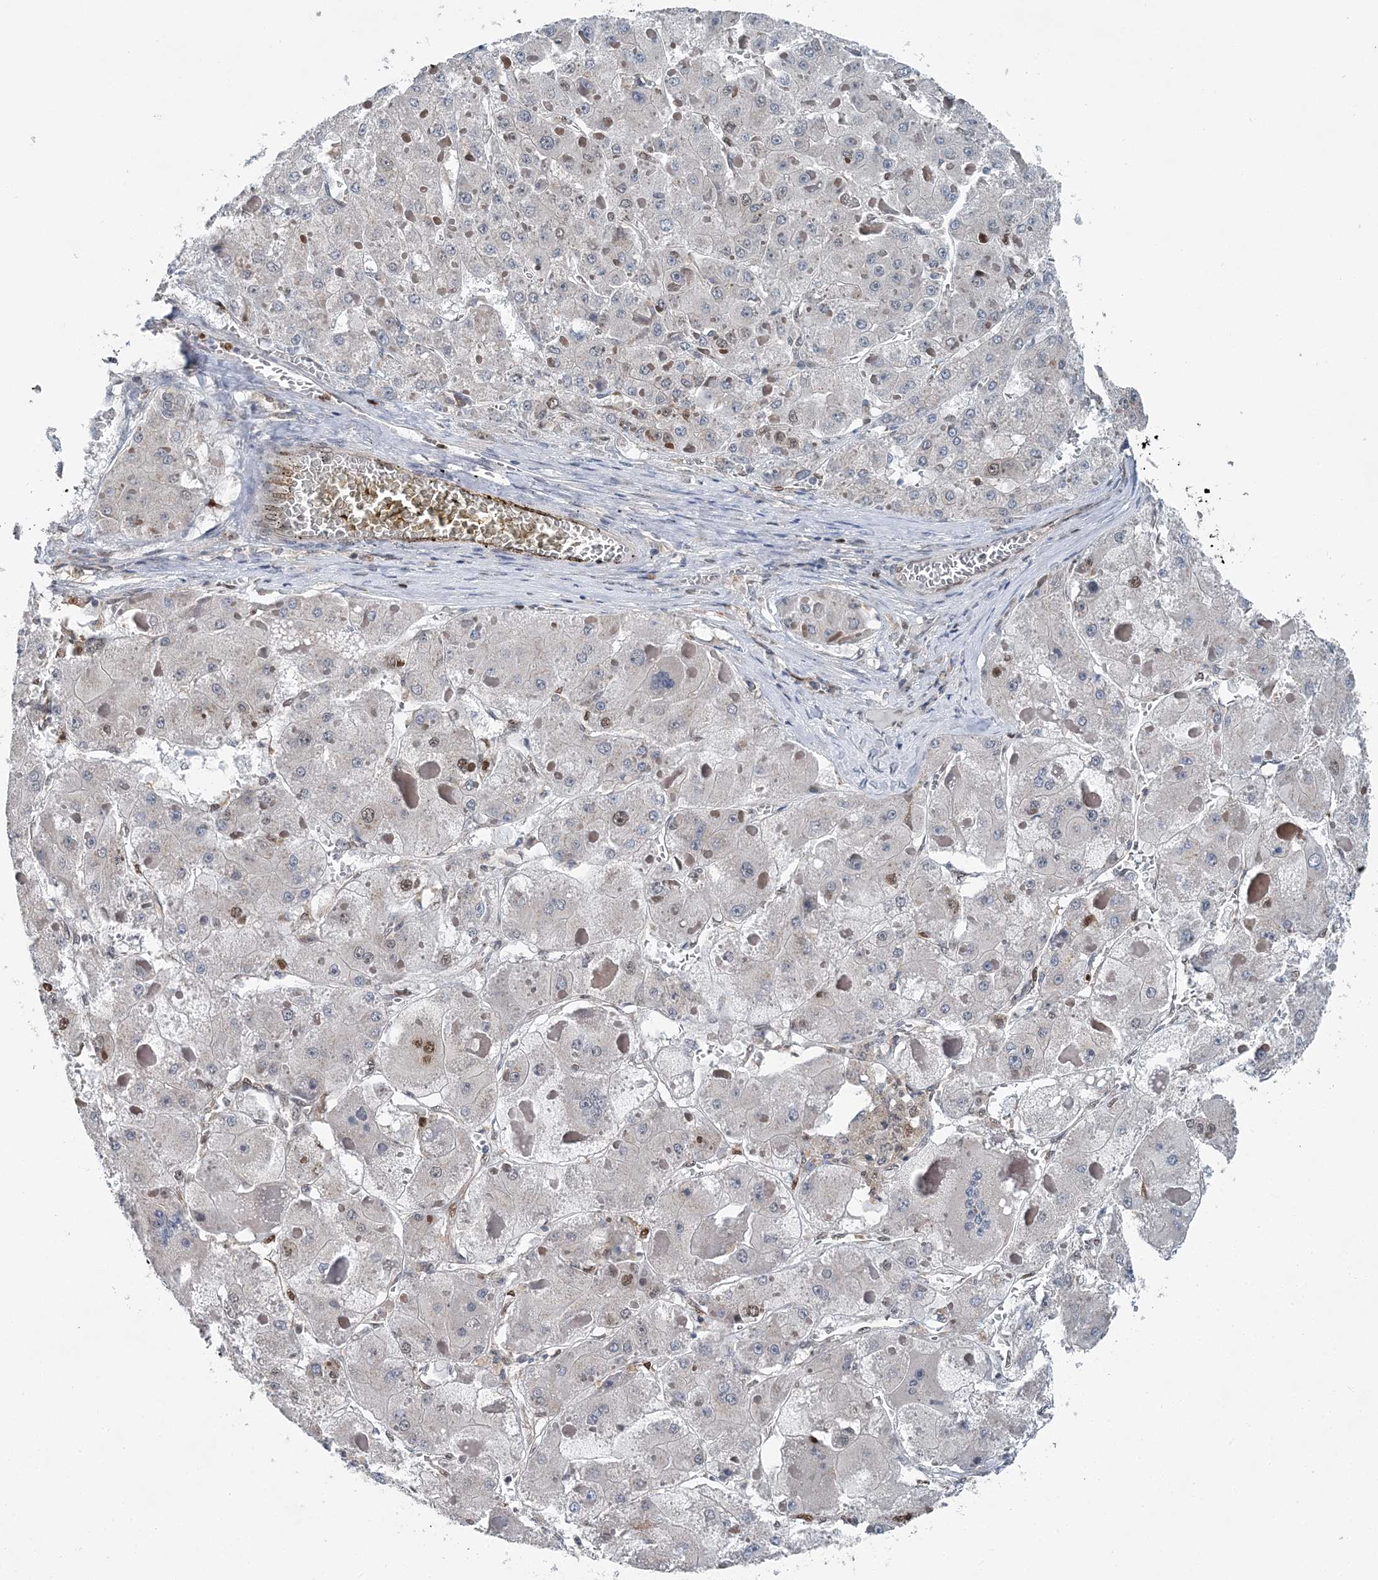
{"staining": {"intensity": "moderate", "quantity": "<25%", "location": "nuclear"}, "tissue": "liver cancer", "cell_type": "Tumor cells", "image_type": "cancer", "snomed": [{"axis": "morphology", "description": "Carcinoma, Hepatocellular, NOS"}, {"axis": "topography", "description": "Liver"}], "caption": "Tumor cells exhibit moderate nuclear positivity in approximately <25% of cells in liver cancer. (brown staining indicates protein expression, while blue staining denotes nuclei).", "gene": "HAT1", "patient": {"sex": "female", "age": 73}}